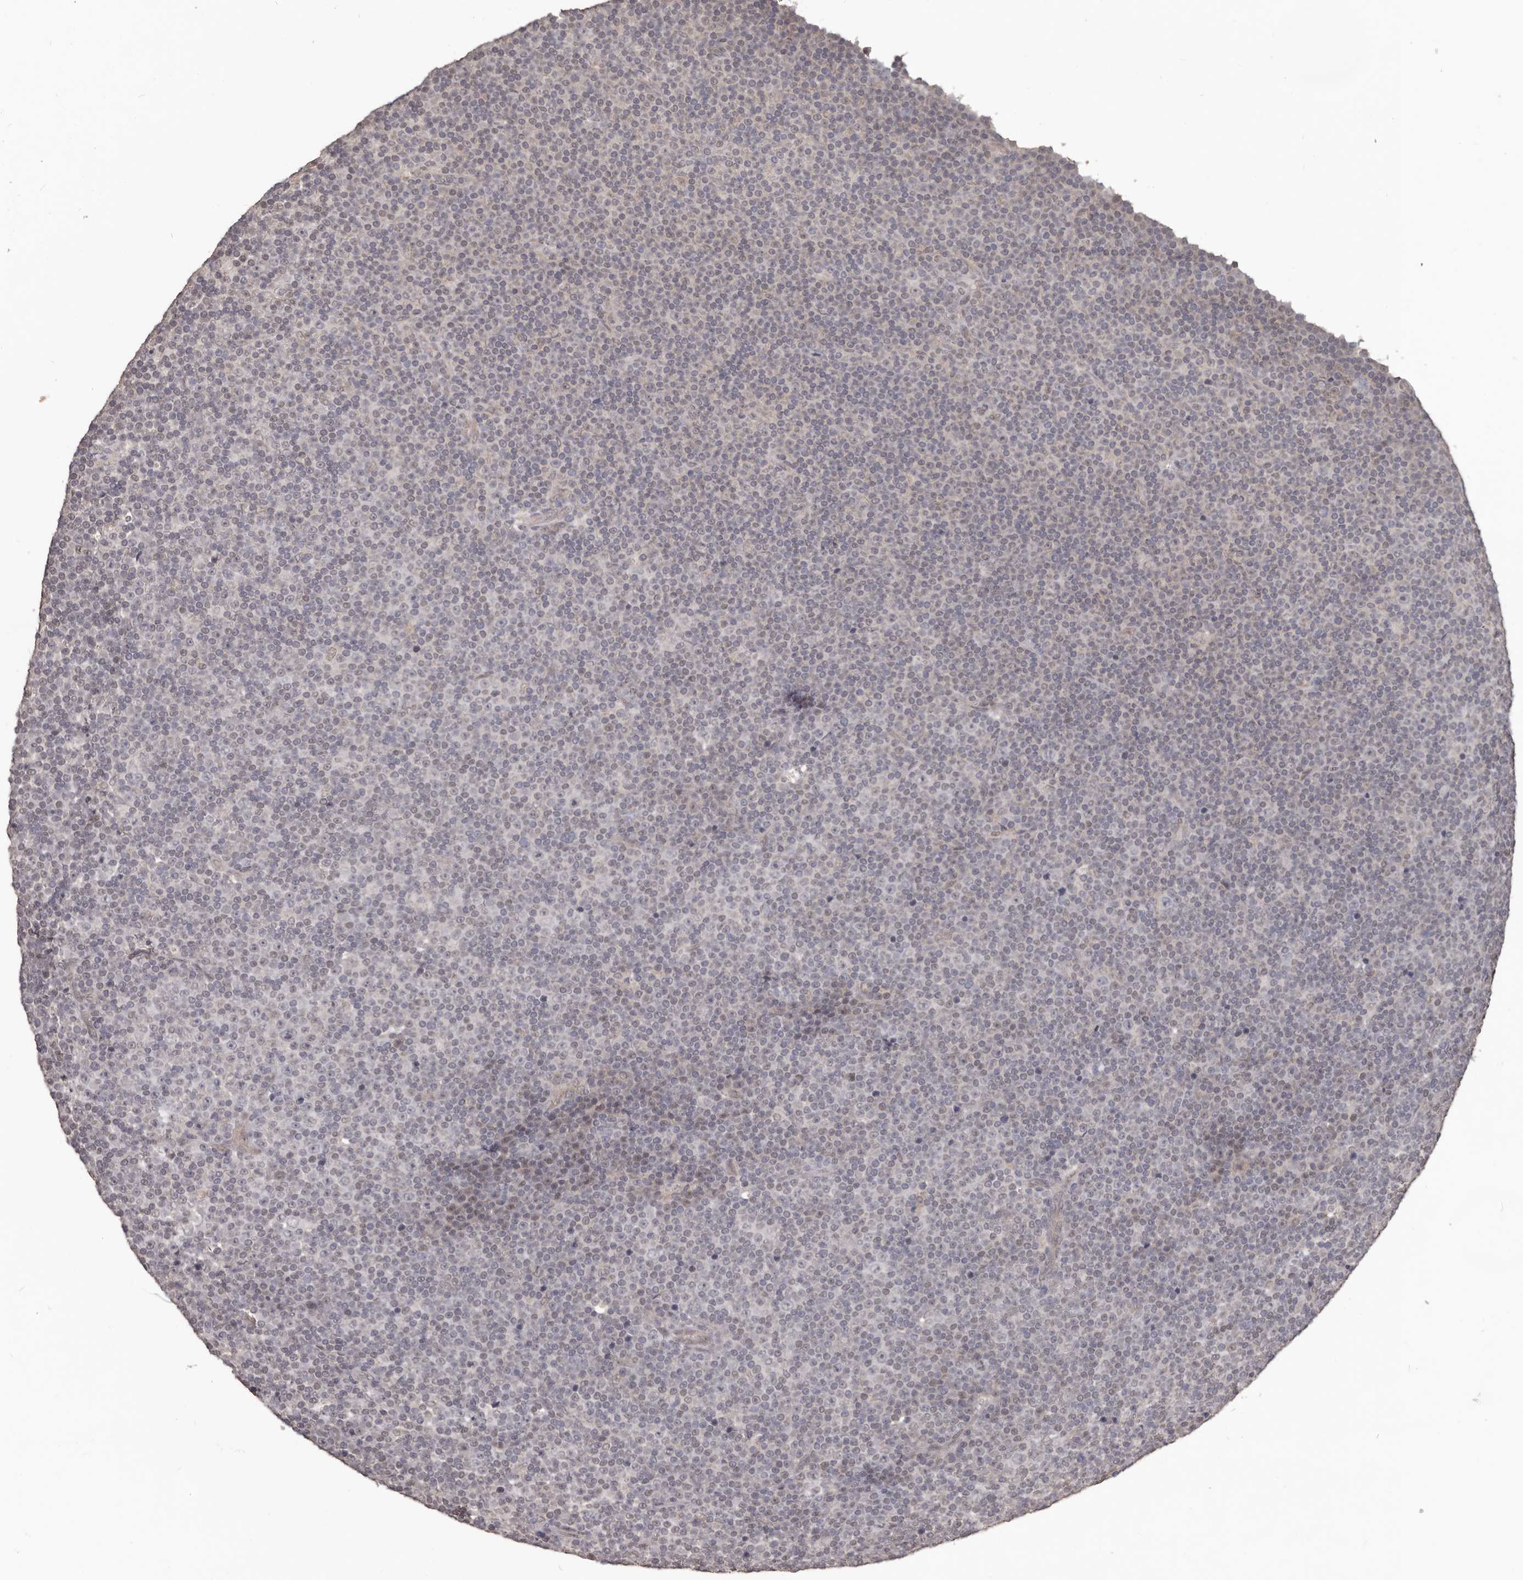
{"staining": {"intensity": "weak", "quantity": "25%-75%", "location": "nuclear"}, "tissue": "lymphoma", "cell_type": "Tumor cells", "image_type": "cancer", "snomed": [{"axis": "morphology", "description": "Malignant lymphoma, non-Hodgkin's type, Low grade"}, {"axis": "topography", "description": "Lymph node"}], "caption": "Protein expression analysis of human lymphoma reveals weak nuclear expression in approximately 25%-75% of tumor cells. (DAB IHC, brown staining for protein, blue staining for nuclei).", "gene": "ZFP14", "patient": {"sex": "female", "age": 67}}